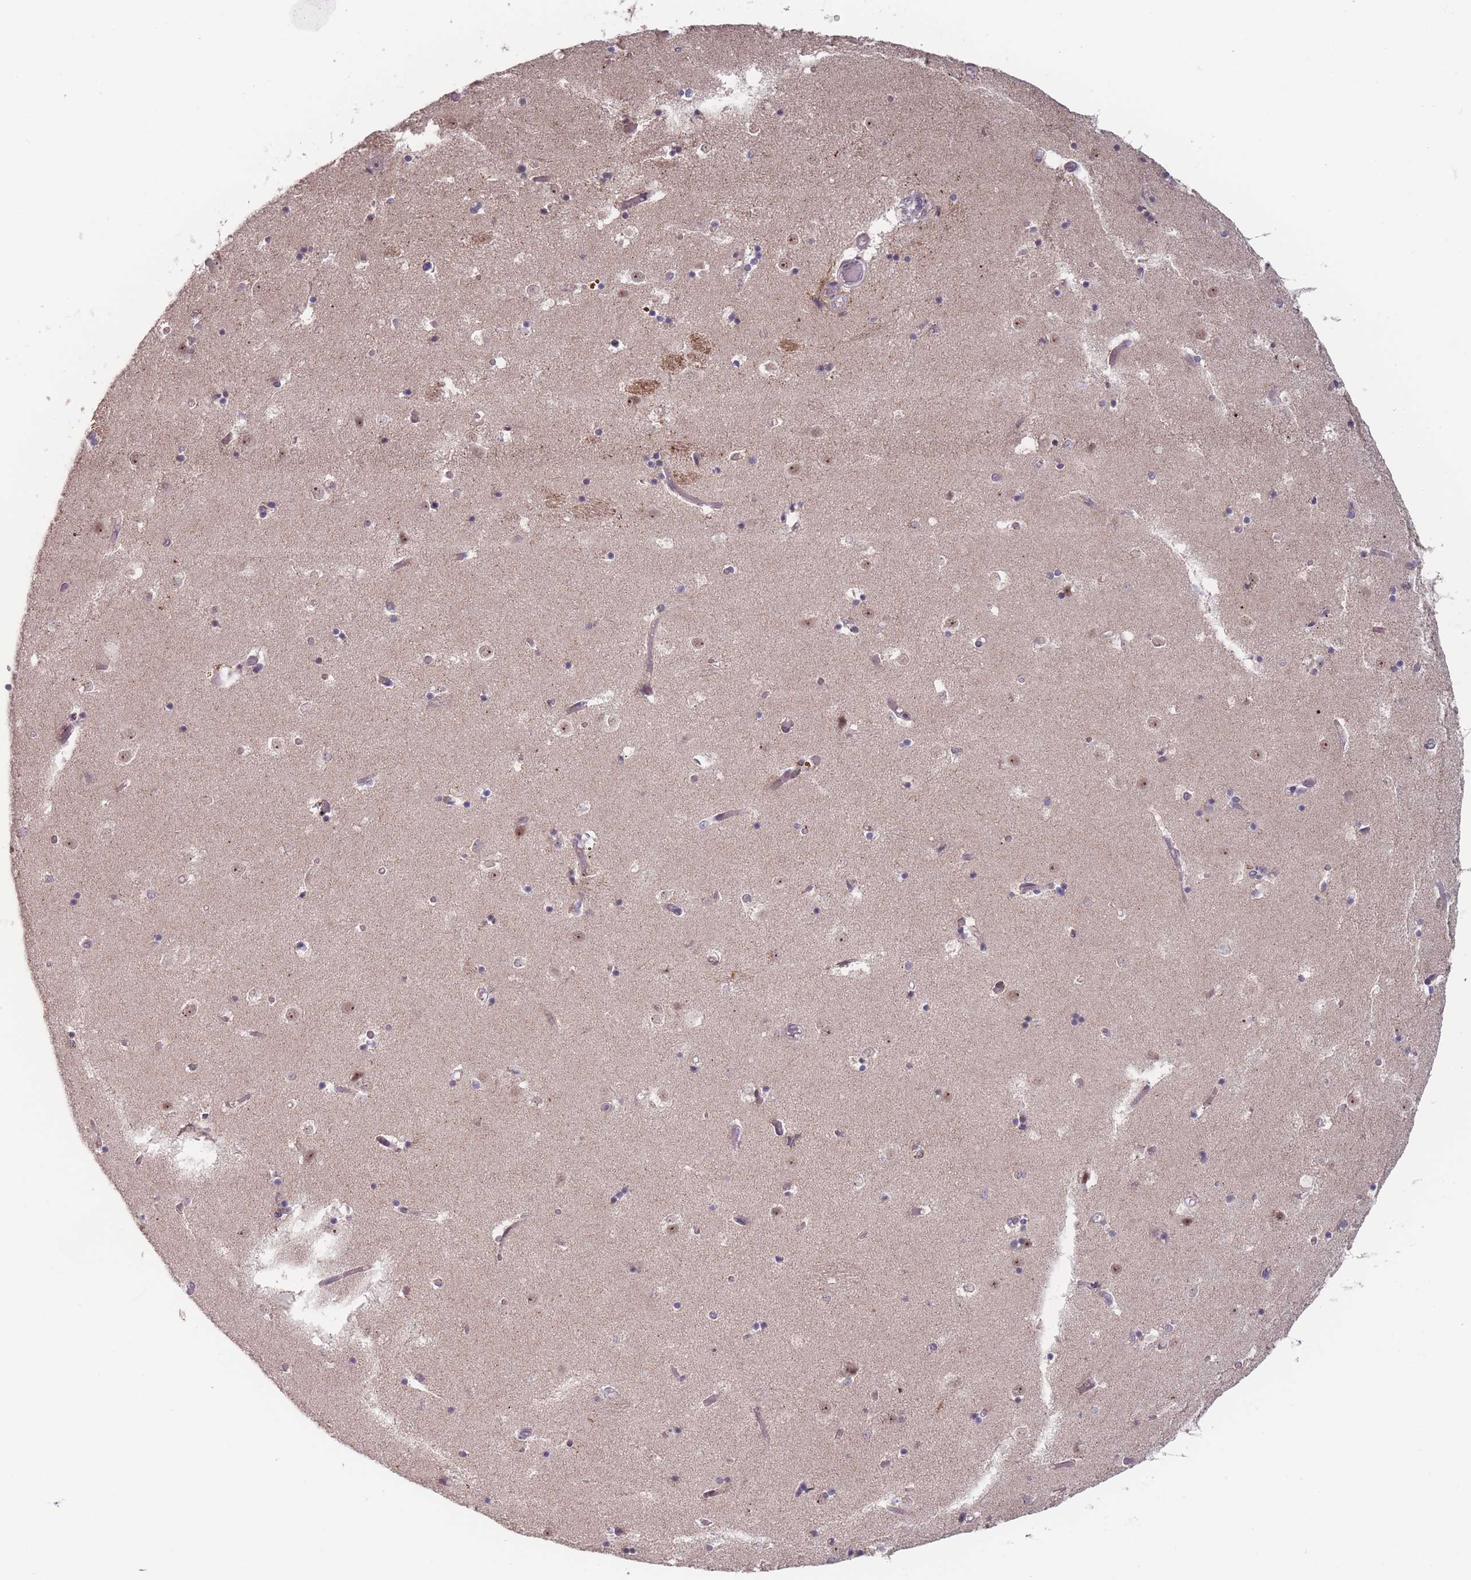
{"staining": {"intensity": "negative", "quantity": "none", "location": "none"}, "tissue": "caudate", "cell_type": "Glial cells", "image_type": "normal", "snomed": [{"axis": "morphology", "description": "Normal tissue, NOS"}, {"axis": "topography", "description": "Lateral ventricle wall"}], "caption": "Human caudate stained for a protein using immunohistochemistry (IHC) demonstrates no positivity in glial cells.", "gene": "TMEM232", "patient": {"sex": "female", "age": 52}}